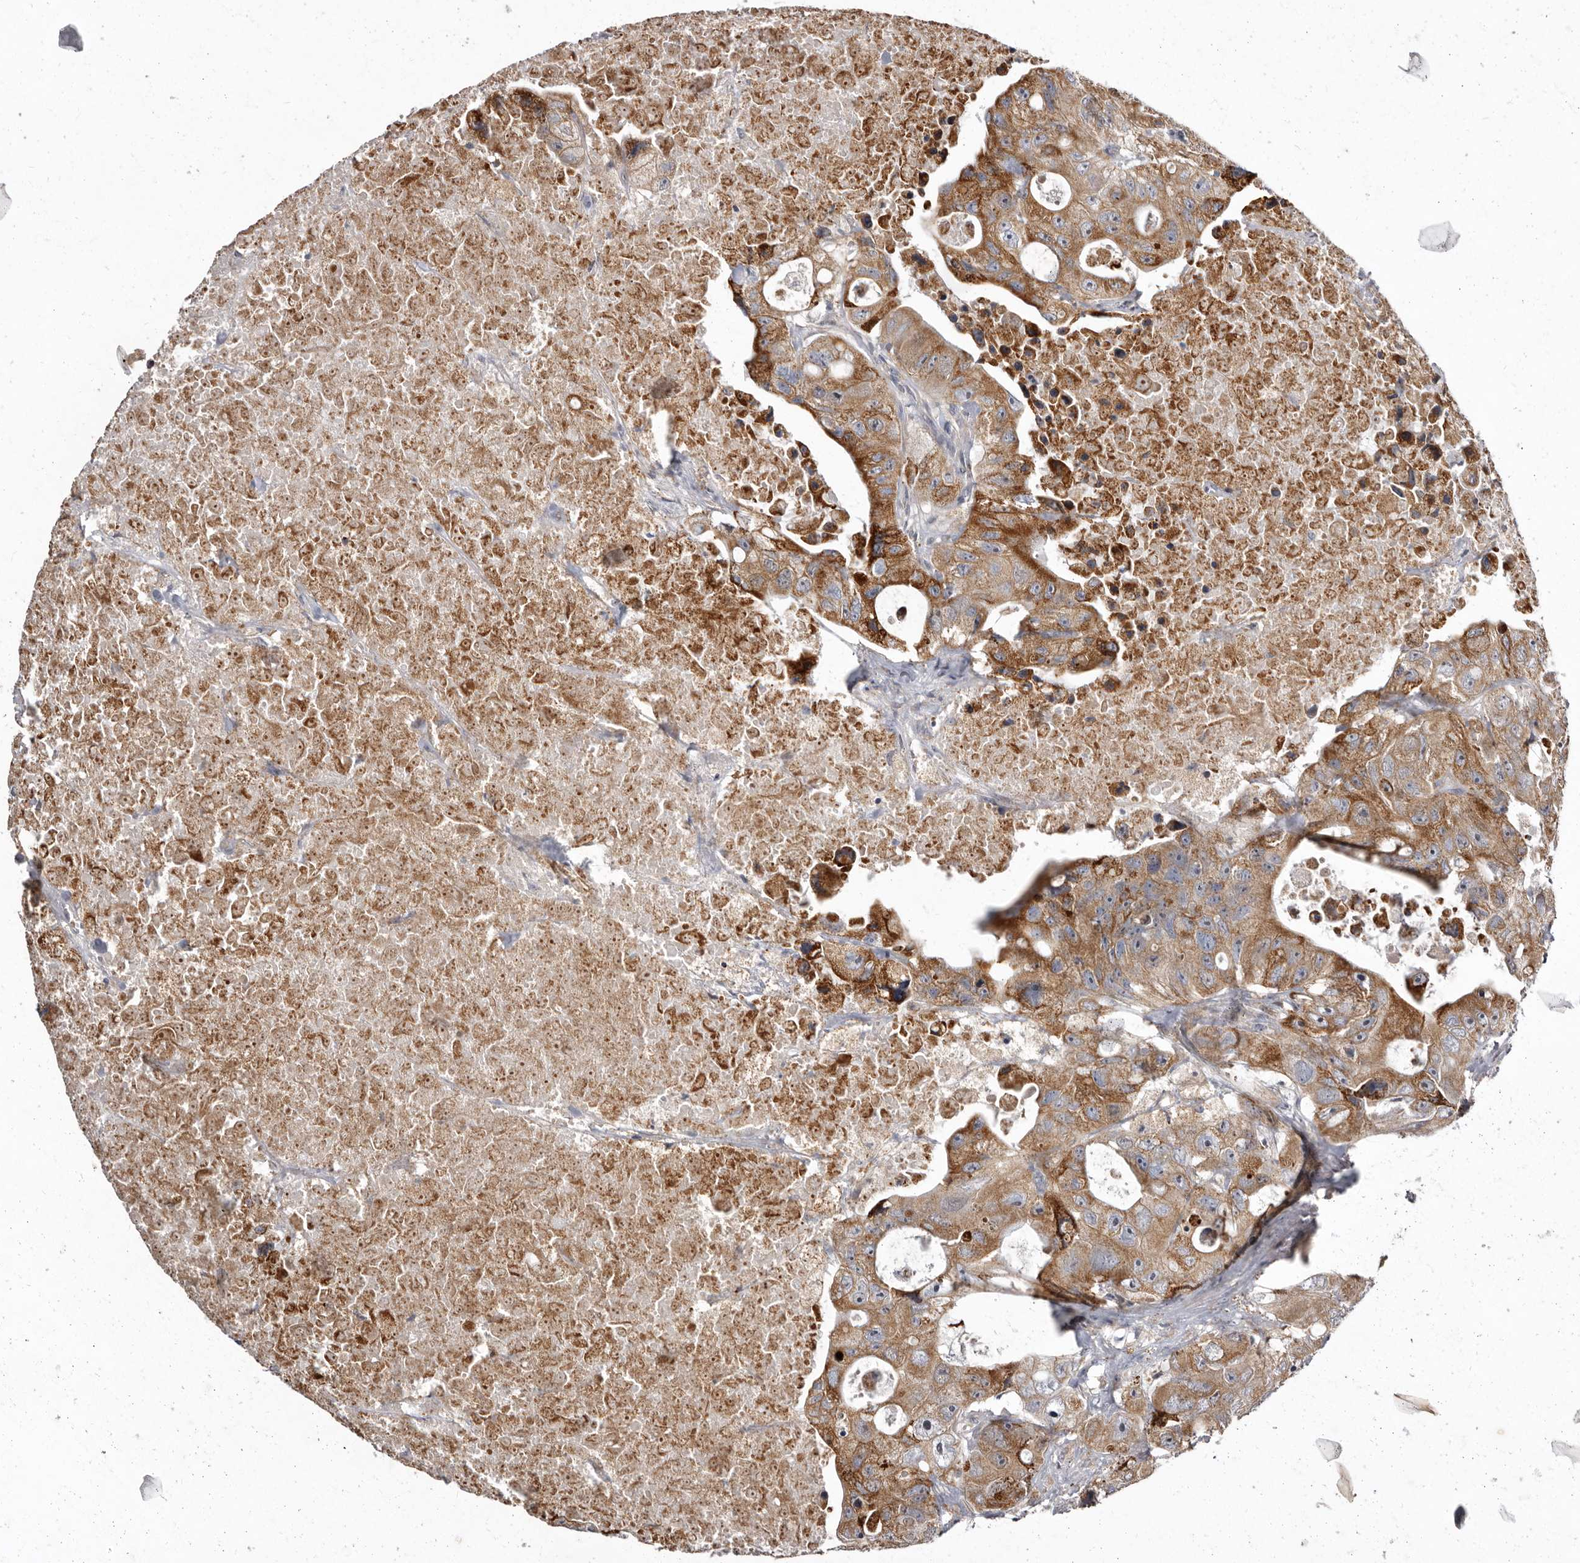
{"staining": {"intensity": "moderate", "quantity": ">75%", "location": "cytoplasmic/membranous"}, "tissue": "colorectal cancer", "cell_type": "Tumor cells", "image_type": "cancer", "snomed": [{"axis": "morphology", "description": "Adenocarcinoma, NOS"}, {"axis": "topography", "description": "Colon"}], "caption": "Immunohistochemistry (IHC) histopathology image of neoplastic tissue: colorectal adenocarcinoma stained using immunohistochemistry (IHC) shows medium levels of moderate protein expression localized specifically in the cytoplasmic/membranous of tumor cells, appearing as a cytoplasmic/membranous brown color.", "gene": "SMC4", "patient": {"sex": "female", "age": 46}}